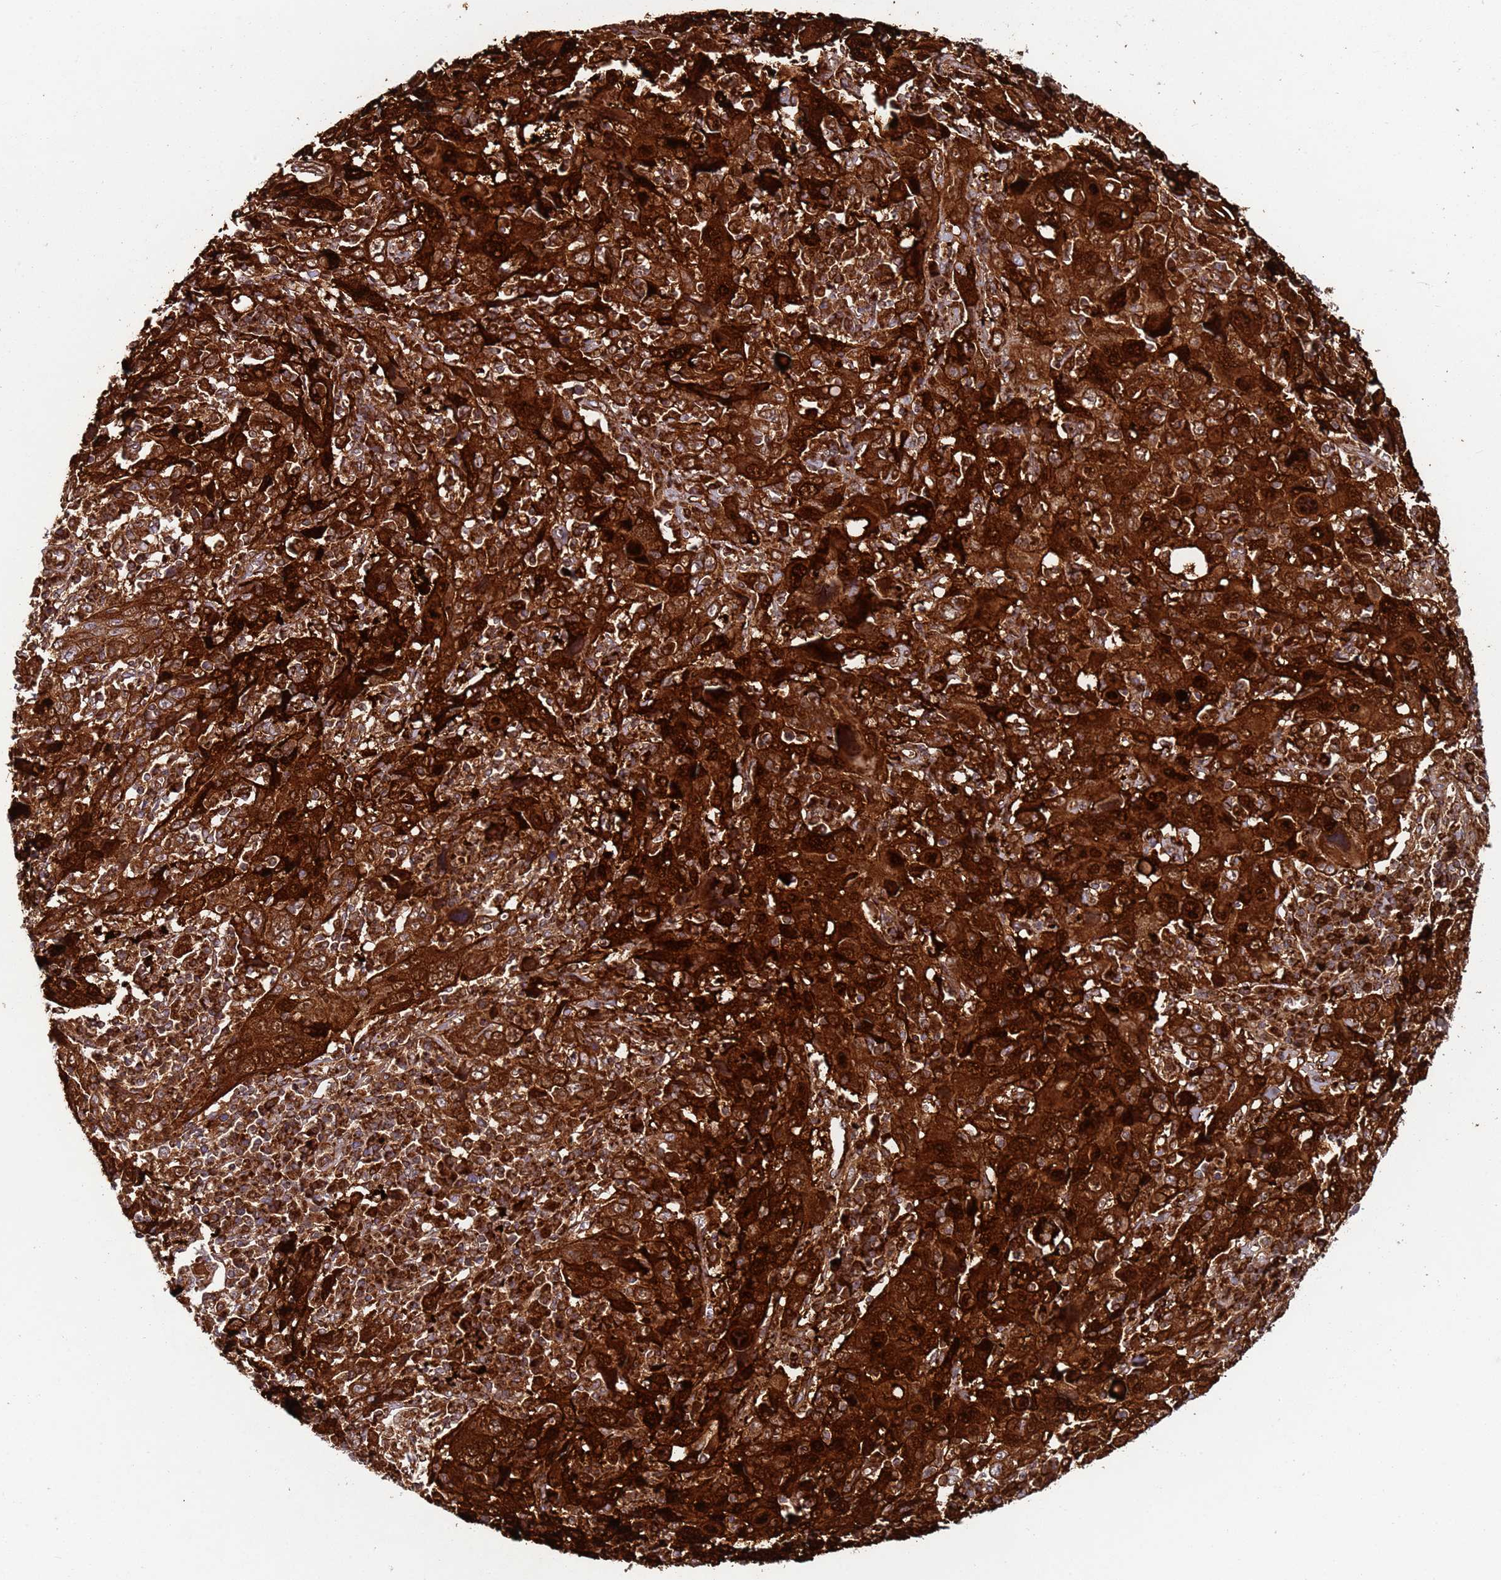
{"staining": {"intensity": "strong", "quantity": ">75%", "location": "cytoplasmic/membranous"}, "tissue": "cervical cancer", "cell_type": "Tumor cells", "image_type": "cancer", "snomed": [{"axis": "morphology", "description": "Squamous cell carcinoma, NOS"}, {"axis": "topography", "description": "Cervix"}], "caption": "High-power microscopy captured an immunohistochemistry (IHC) histopathology image of squamous cell carcinoma (cervical), revealing strong cytoplasmic/membranous positivity in approximately >75% of tumor cells.", "gene": "FBXO33", "patient": {"sex": "female", "age": 46}}